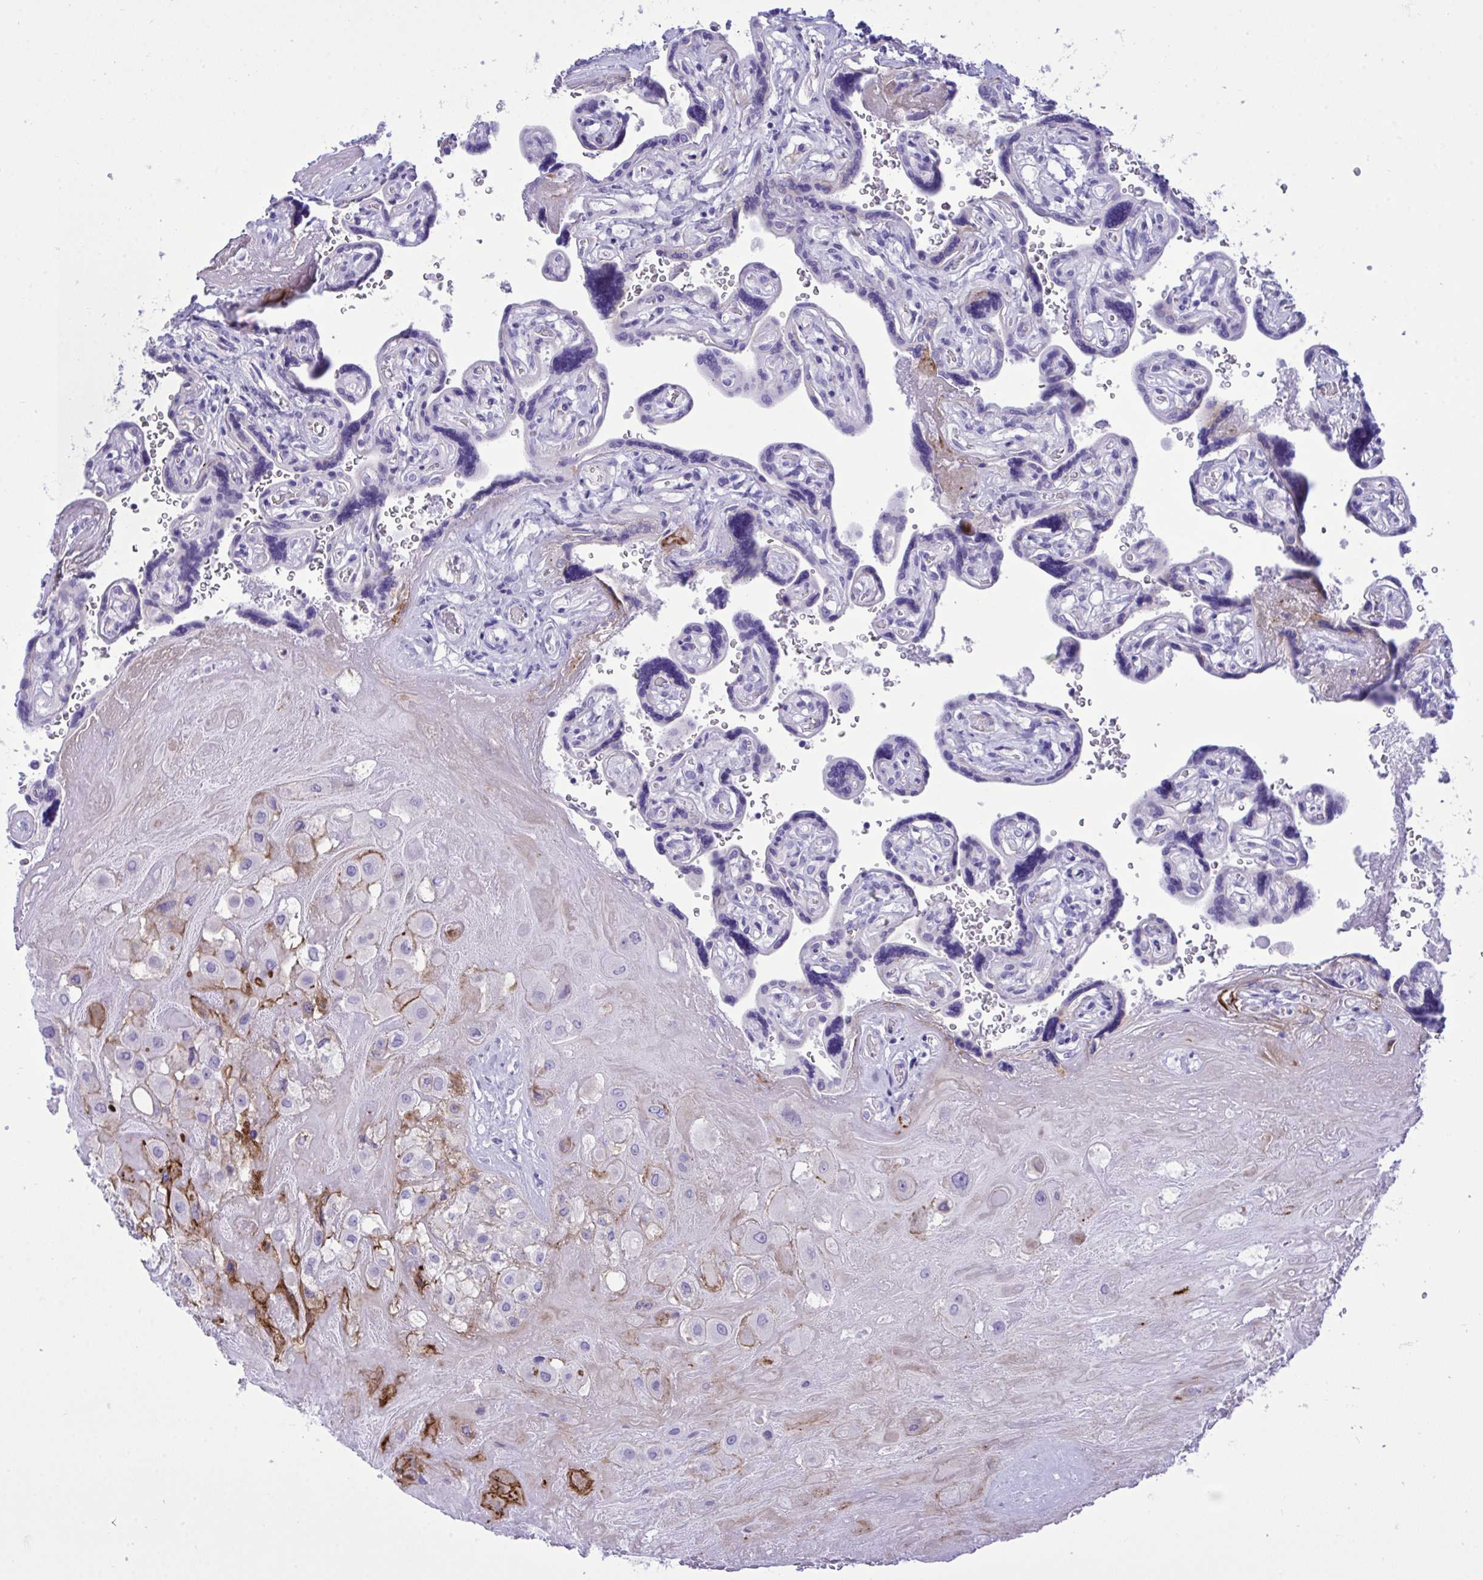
{"staining": {"intensity": "moderate", "quantity": "<25%", "location": "cytoplasmic/membranous"}, "tissue": "placenta", "cell_type": "Decidual cells", "image_type": "normal", "snomed": [{"axis": "morphology", "description": "Normal tissue, NOS"}, {"axis": "topography", "description": "Placenta"}], "caption": "Protein staining displays moderate cytoplasmic/membranous positivity in approximately <25% of decidual cells in benign placenta.", "gene": "BEX5", "patient": {"sex": "female", "age": 32}}